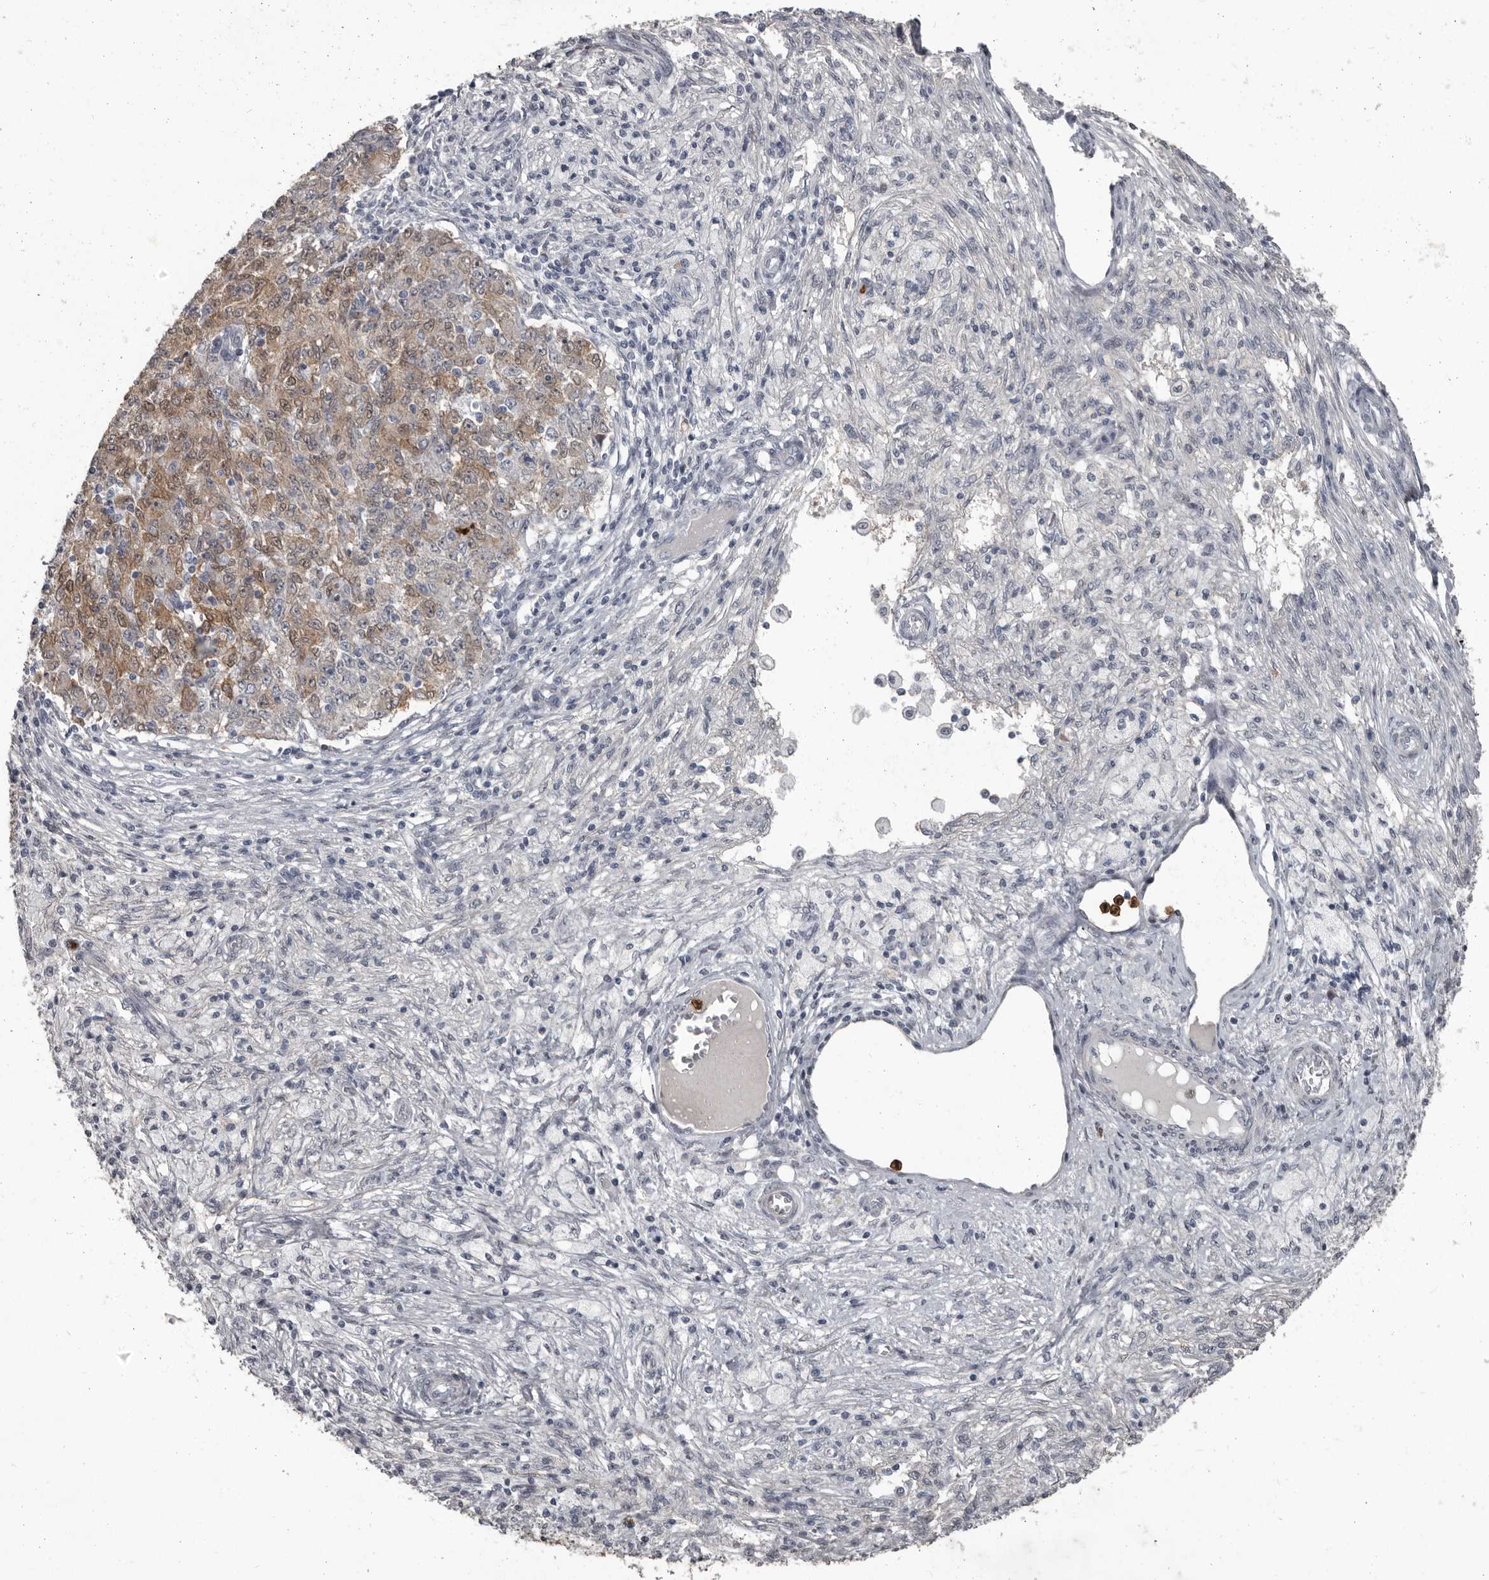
{"staining": {"intensity": "moderate", "quantity": "<25%", "location": "cytoplasmic/membranous,nuclear"}, "tissue": "ovarian cancer", "cell_type": "Tumor cells", "image_type": "cancer", "snomed": [{"axis": "morphology", "description": "Carcinoma, endometroid"}, {"axis": "topography", "description": "Ovary"}], "caption": "Ovarian endometroid carcinoma stained with a brown dye reveals moderate cytoplasmic/membranous and nuclear positive positivity in approximately <25% of tumor cells.", "gene": "GPR157", "patient": {"sex": "female", "age": 42}}